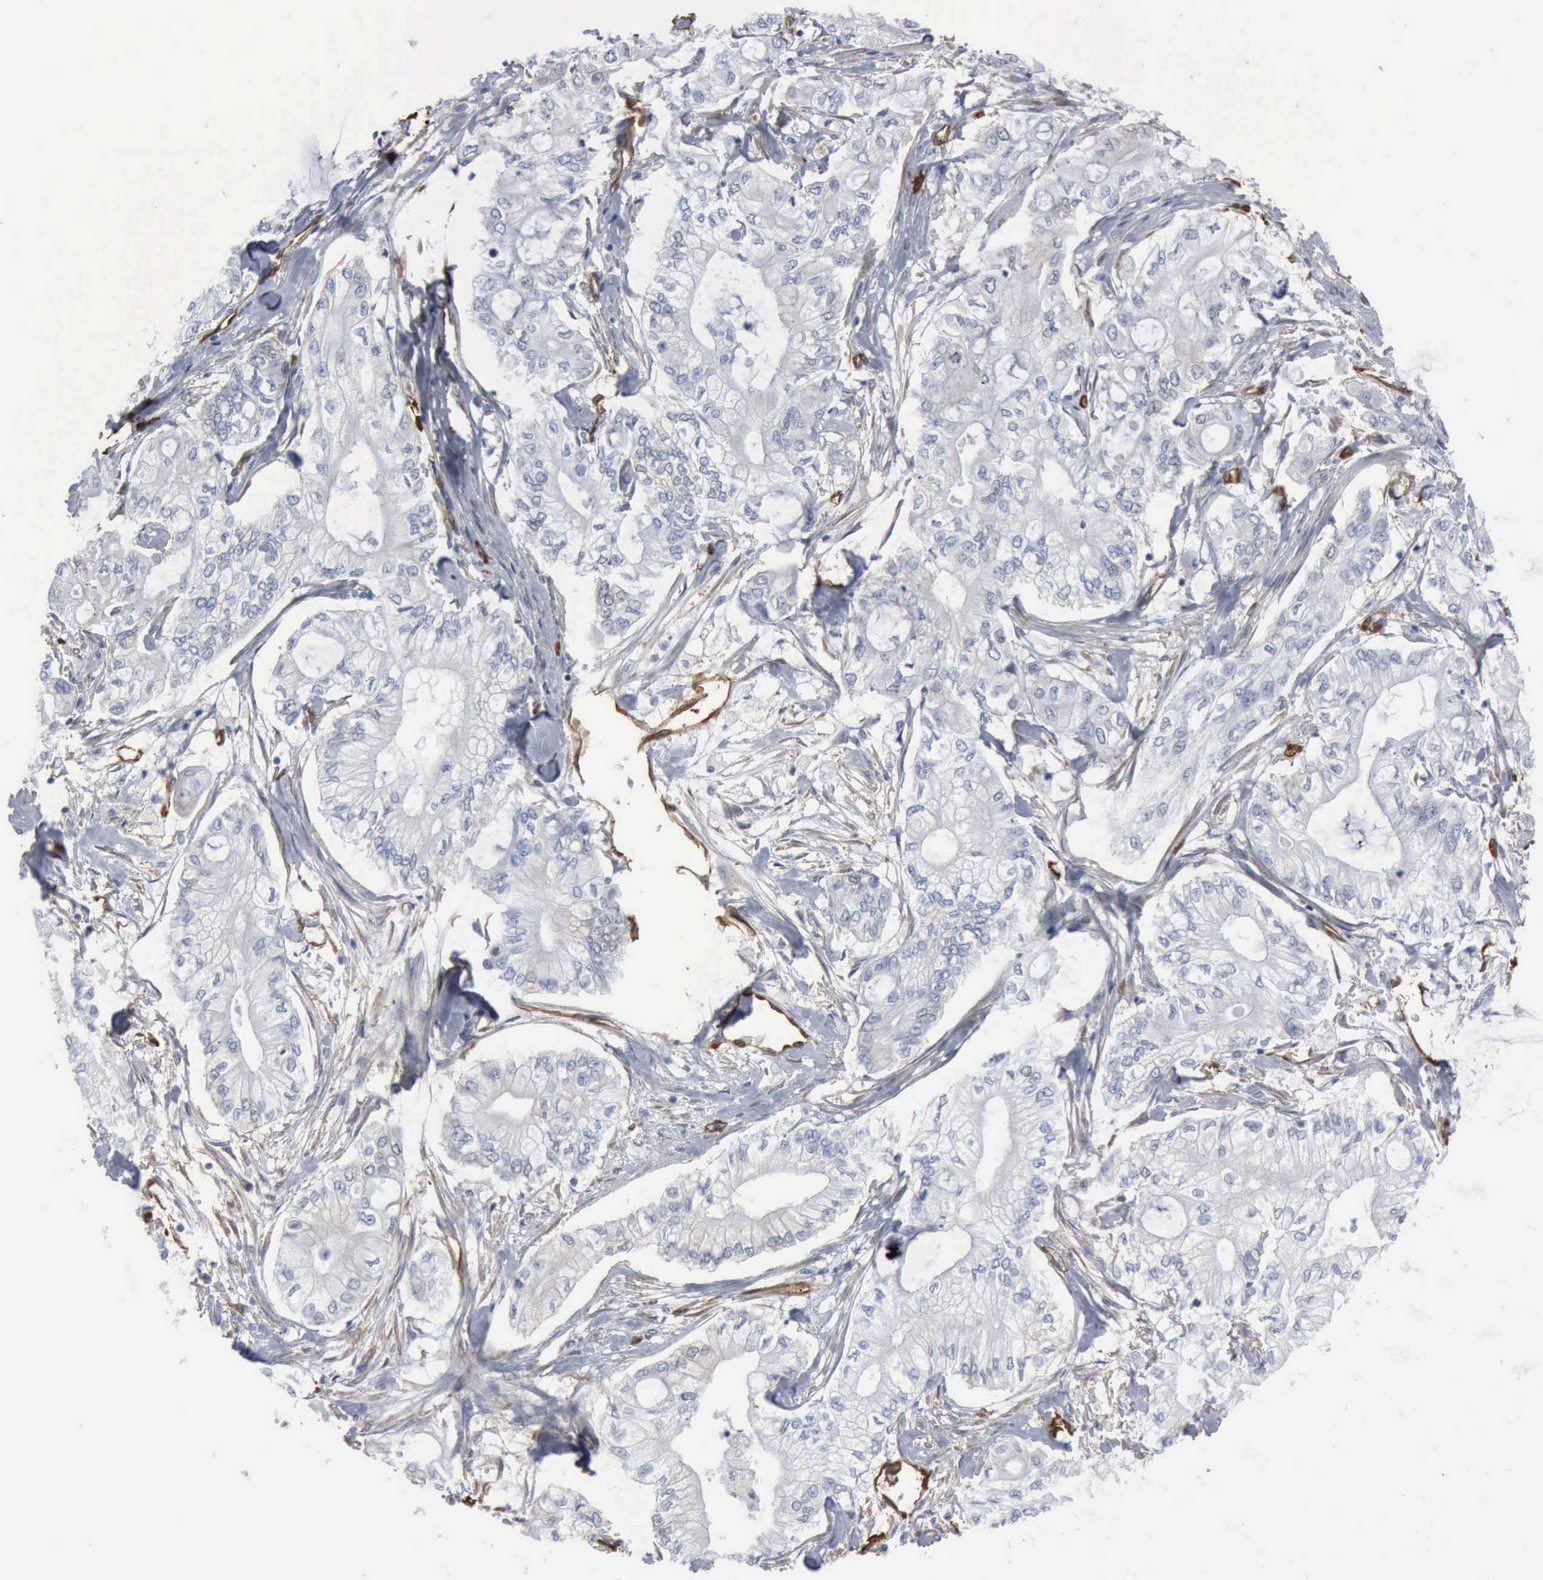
{"staining": {"intensity": "negative", "quantity": "none", "location": "none"}, "tissue": "pancreatic cancer", "cell_type": "Tumor cells", "image_type": "cancer", "snomed": [{"axis": "morphology", "description": "Adenocarcinoma, NOS"}, {"axis": "topography", "description": "Pancreas"}], "caption": "The micrograph reveals no significant positivity in tumor cells of pancreatic adenocarcinoma. Nuclei are stained in blue.", "gene": "FSCN1", "patient": {"sex": "male", "age": 79}}